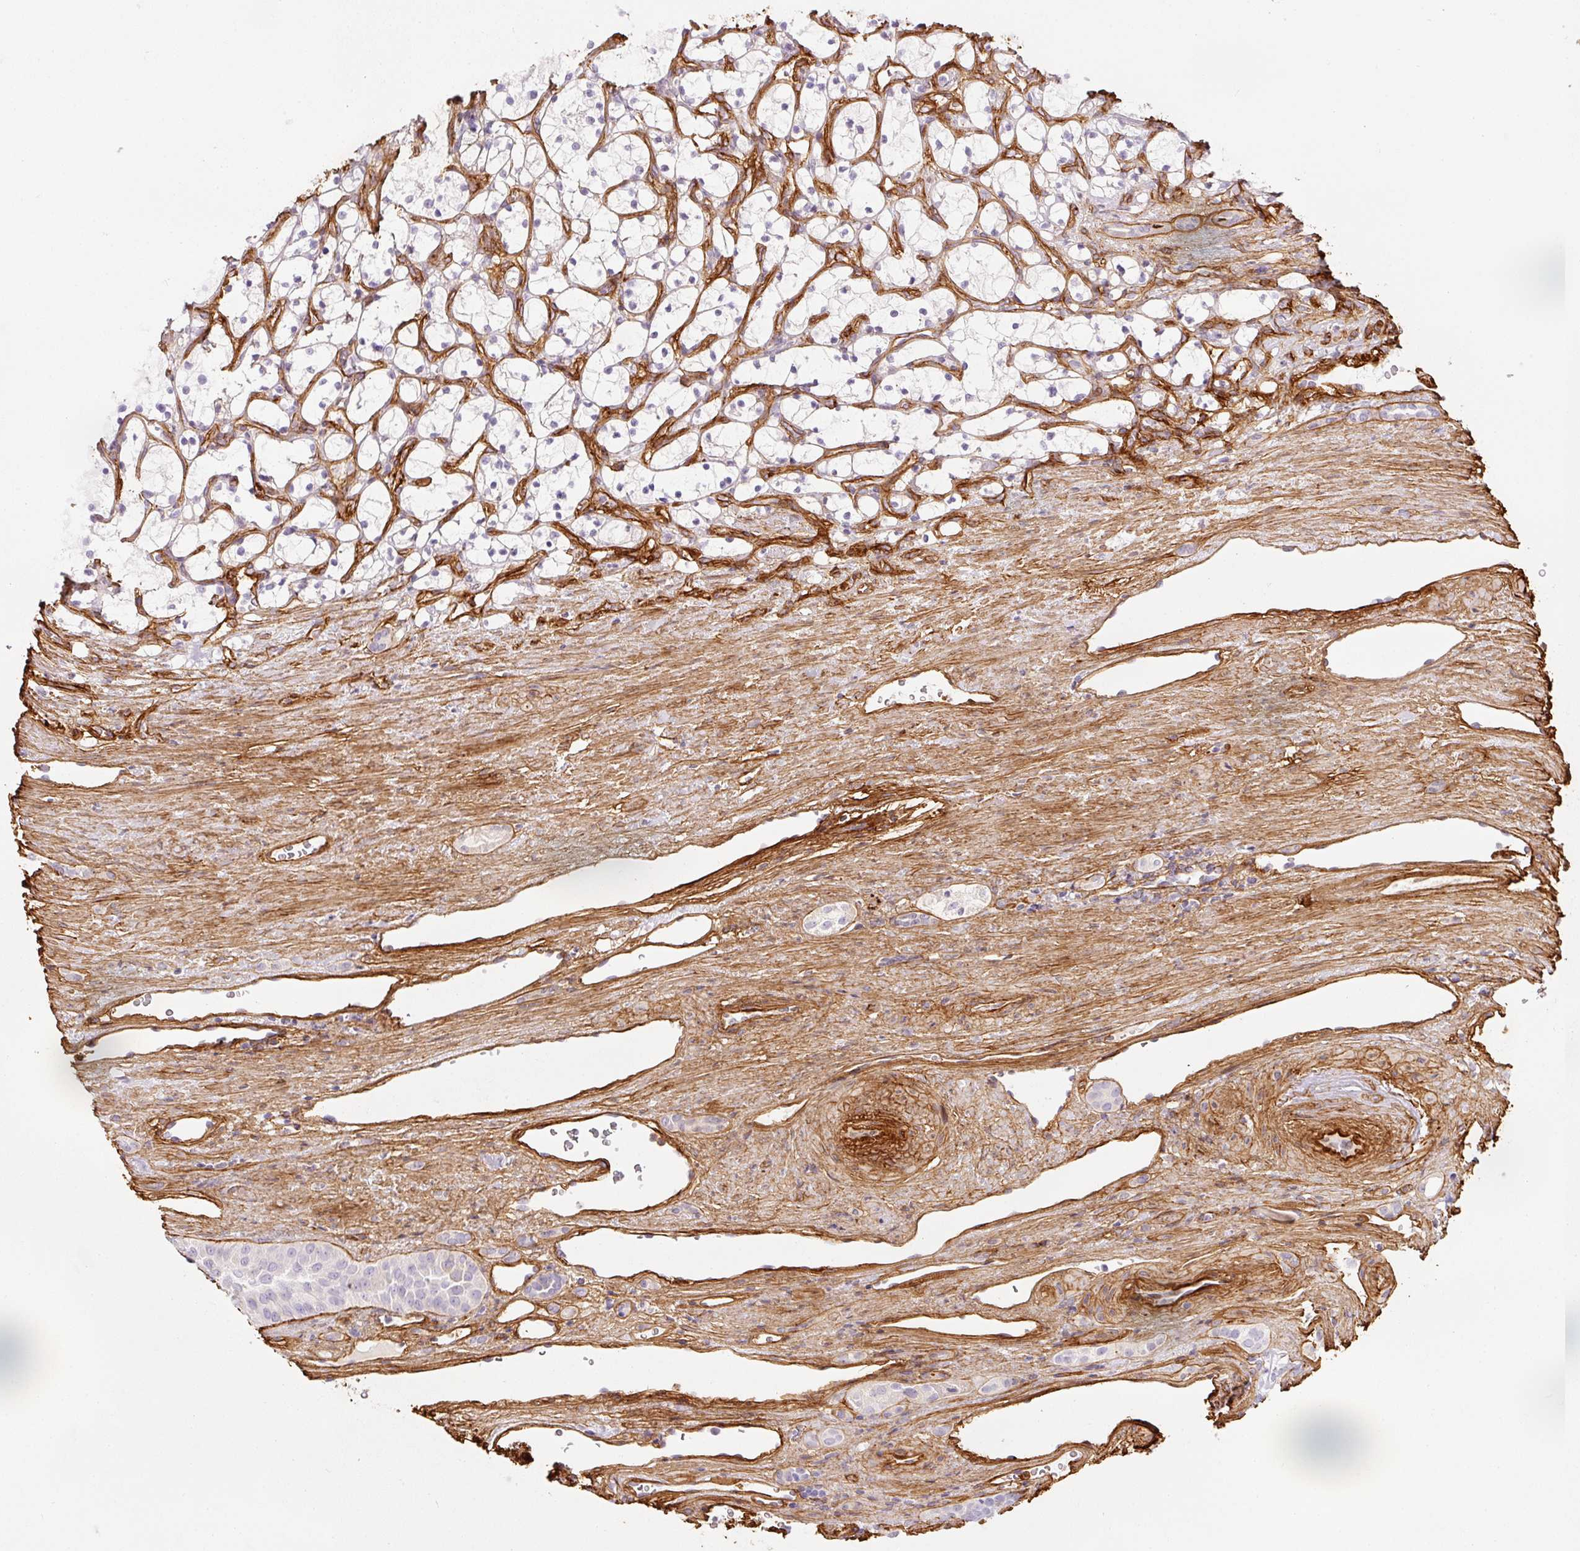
{"staining": {"intensity": "negative", "quantity": "none", "location": "none"}, "tissue": "renal cancer", "cell_type": "Tumor cells", "image_type": "cancer", "snomed": [{"axis": "morphology", "description": "Adenocarcinoma, NOS"}, {"axis": "topography", "description": "Kidney"}], "caption": "The image exhibits no significant staining in tumor cells of renal cancer (adenocarcinoma). (DAB immunohistochemistry (IHC) visualized using brightfield microscopy, high magnification).", "gene": "LOXL4", "patient": {"sex": "female", "age": 69}}